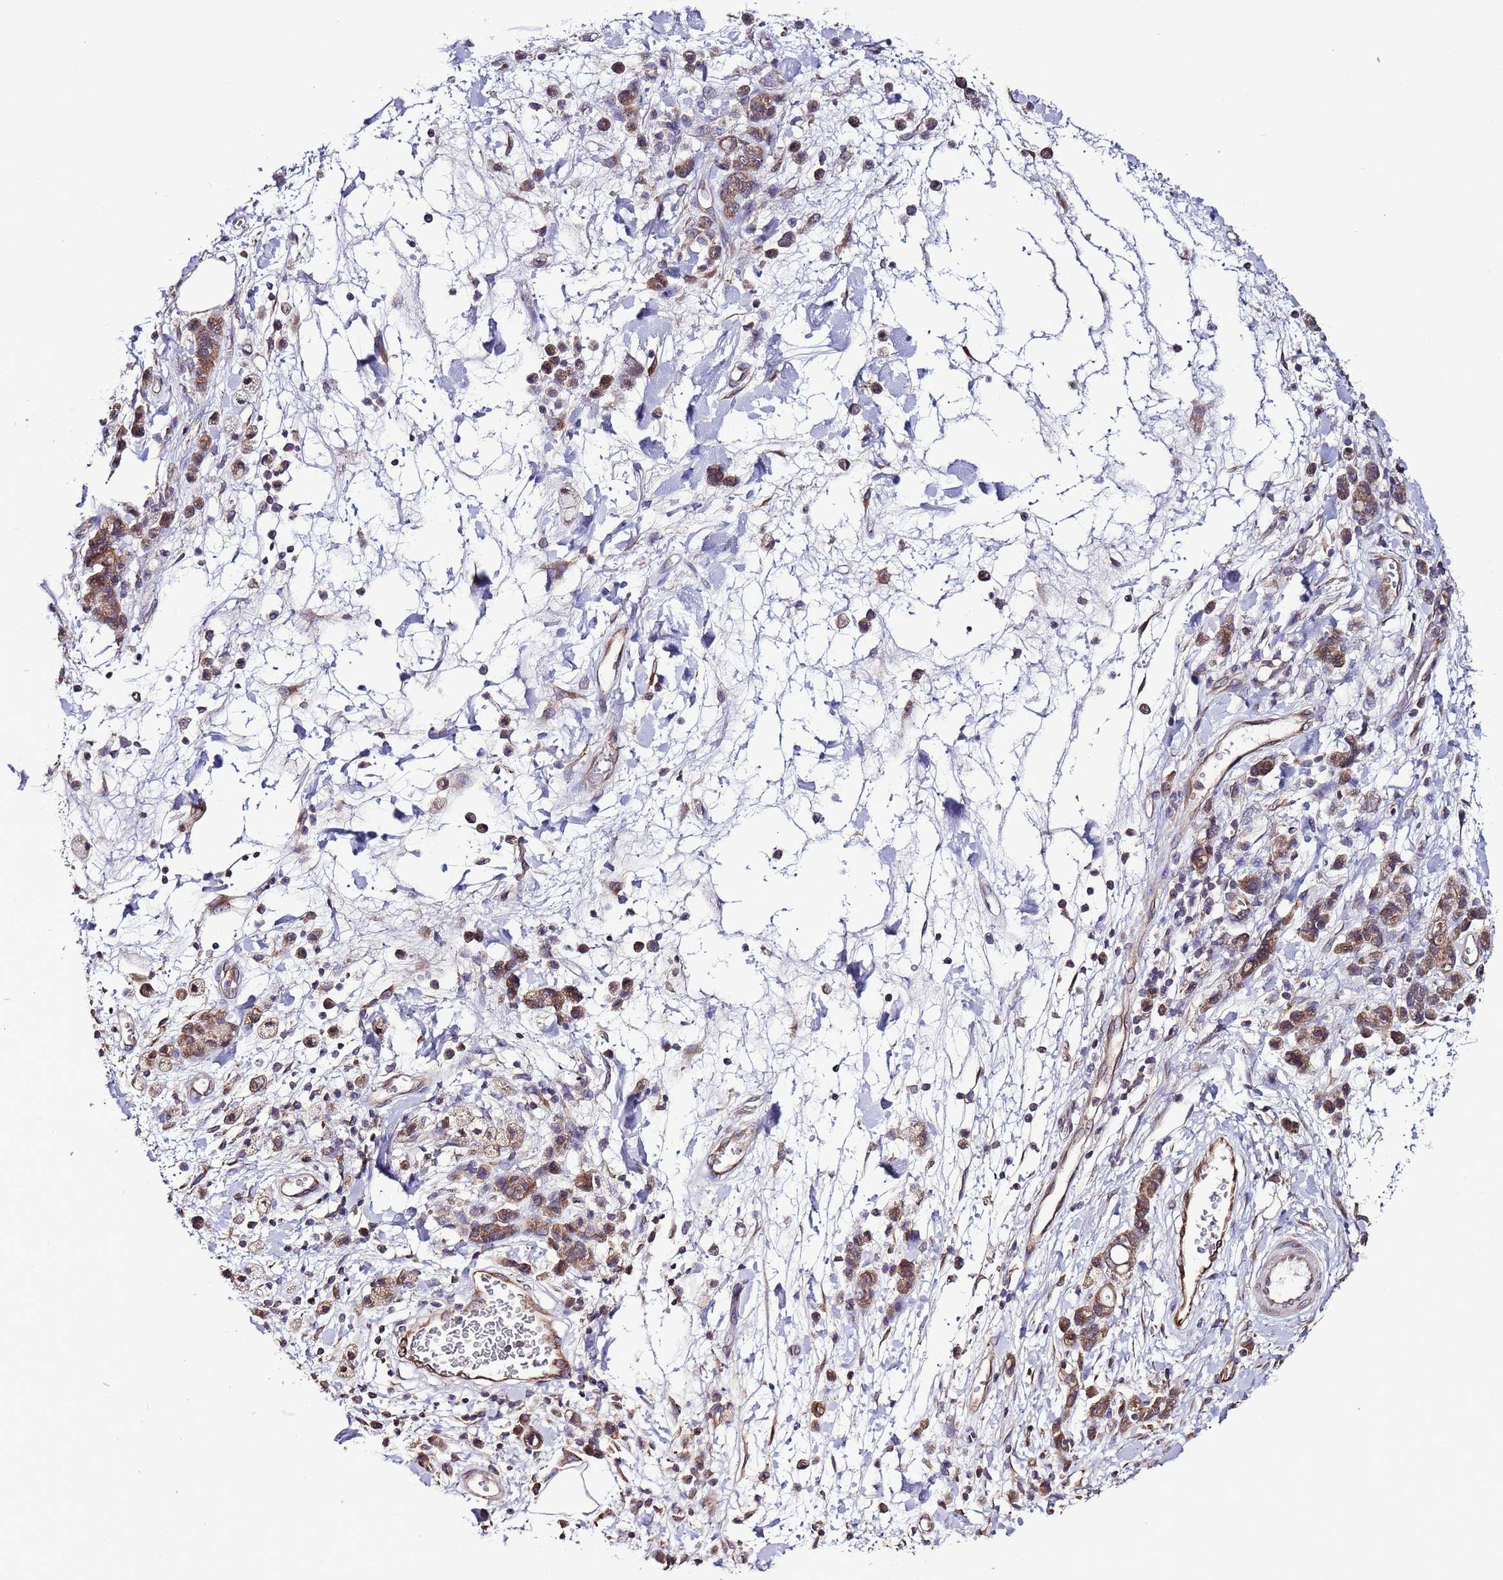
{"staining": {"intensity": "moderate", "quantity": ">75%", "location": "cytoplasmic/membranous"}, "tissue": "stomach cancer", "cell_type": "Tumor cells", "image_type": "cancer", "snomed": [{"axis": "morphology", "description": "Adenocarcinoma, NOS"}, {"axis": "topography", "description": "Stomach"}], "caption": "A micrograph of human stomach cancer (adenocarcinoma) stained for a protein displays moderate cytoplasmic/membranous brown staining in tumor cells.", "gene": "SLC41A3", "patient": {"sex": "male", "age": 77}}